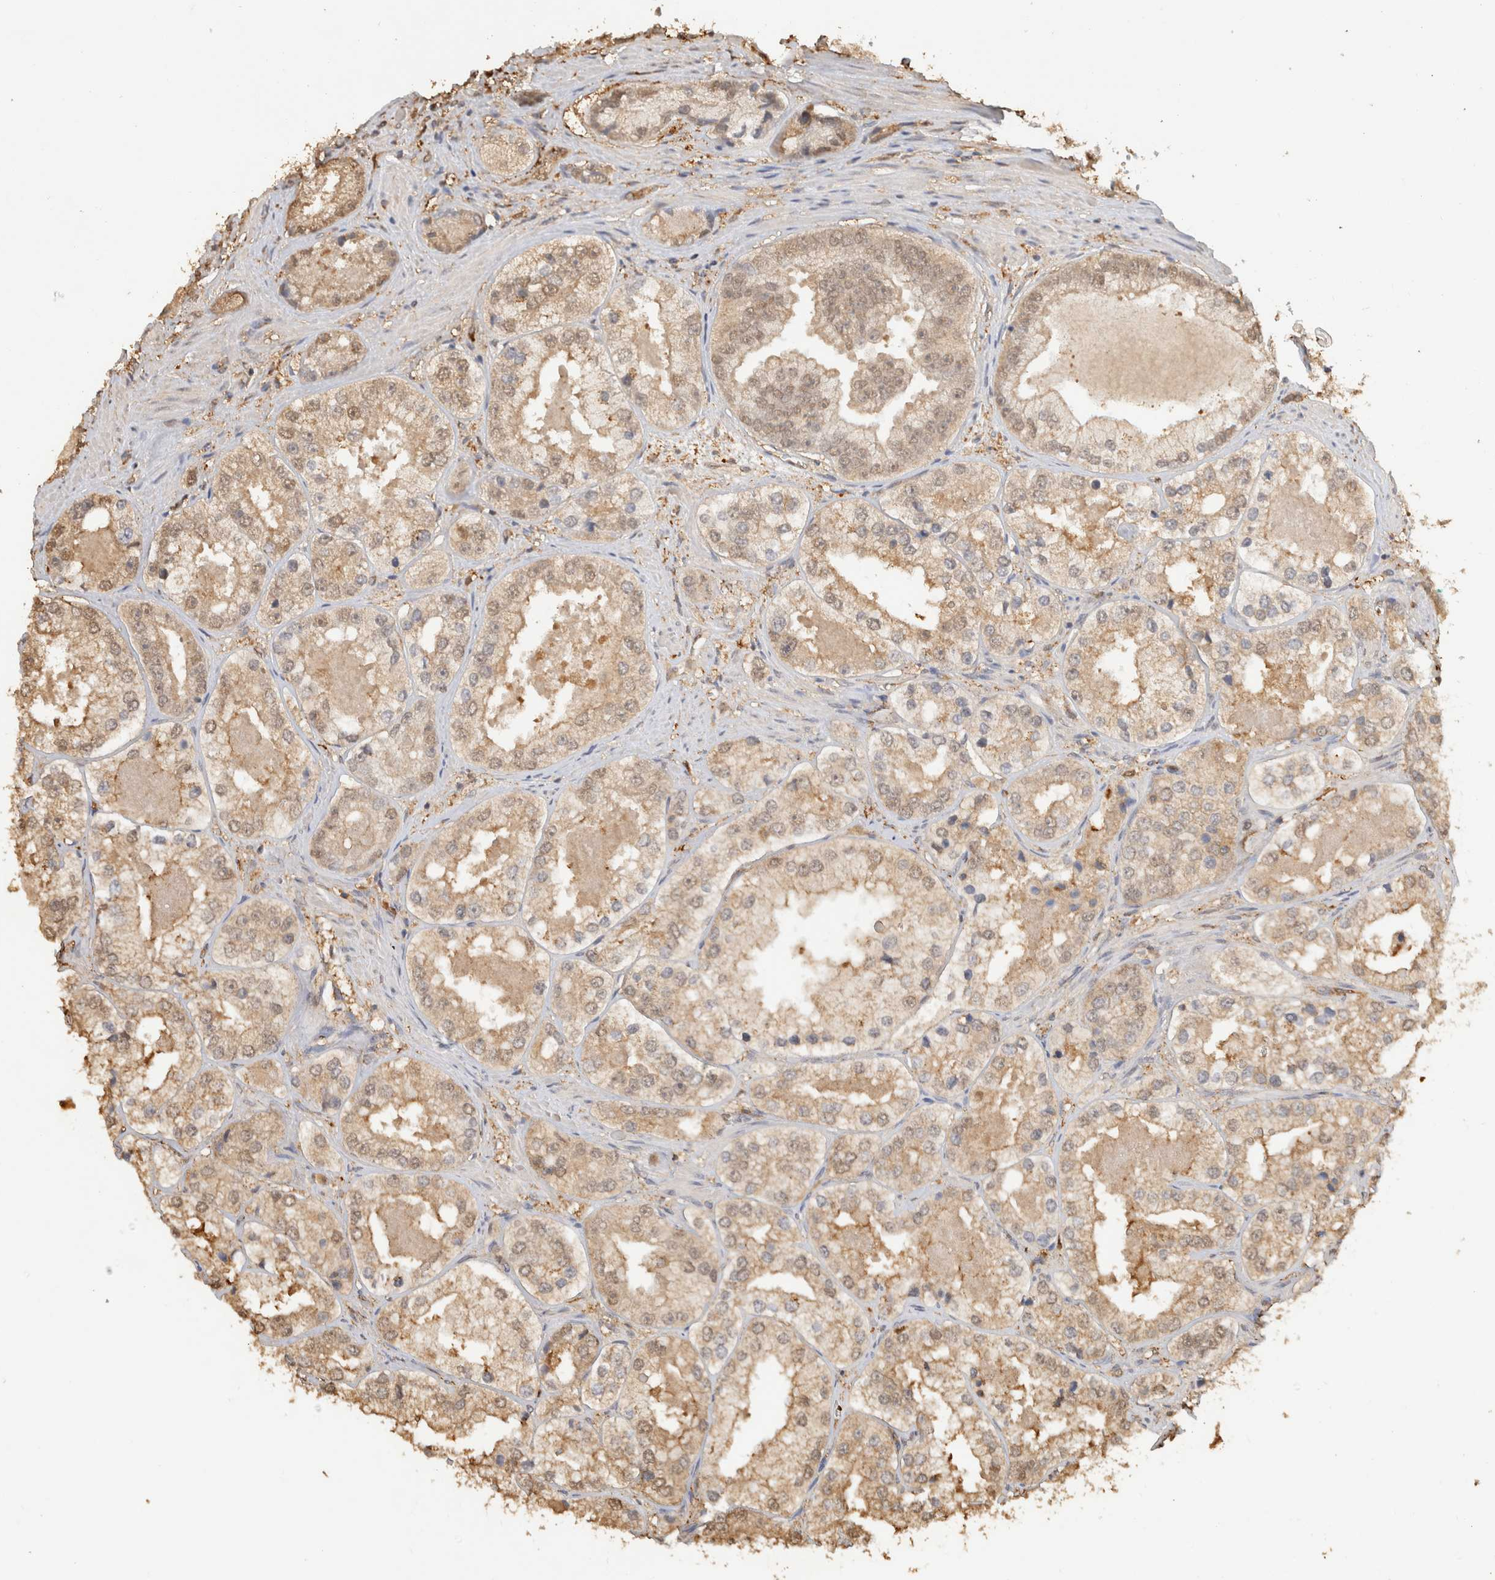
{"staining": {"intensity": "weak", "quantity": ">75%", "location": "cytoplasmic/membranous,nuclear"}, "tissue": "prostate cancer", "cell_type": "Tumor cells", "image_type": "cancer", "snomed": [{"axis": "morphology", "description": "Adenocarcinoma, High grade"}, {"axis": "topography", "description": "Prostate"}], "caption": "Immunohistochemical staining of human prostate cancer shows weak cytoplasmic/membranous and nuclear protein expression in about >75% of tumor cells. Immunohistochemistry stains the protein in brown and the nuclei are stained blue.", "gene": "YWHAH", "patient": {"sex": "male", "age": 61}}